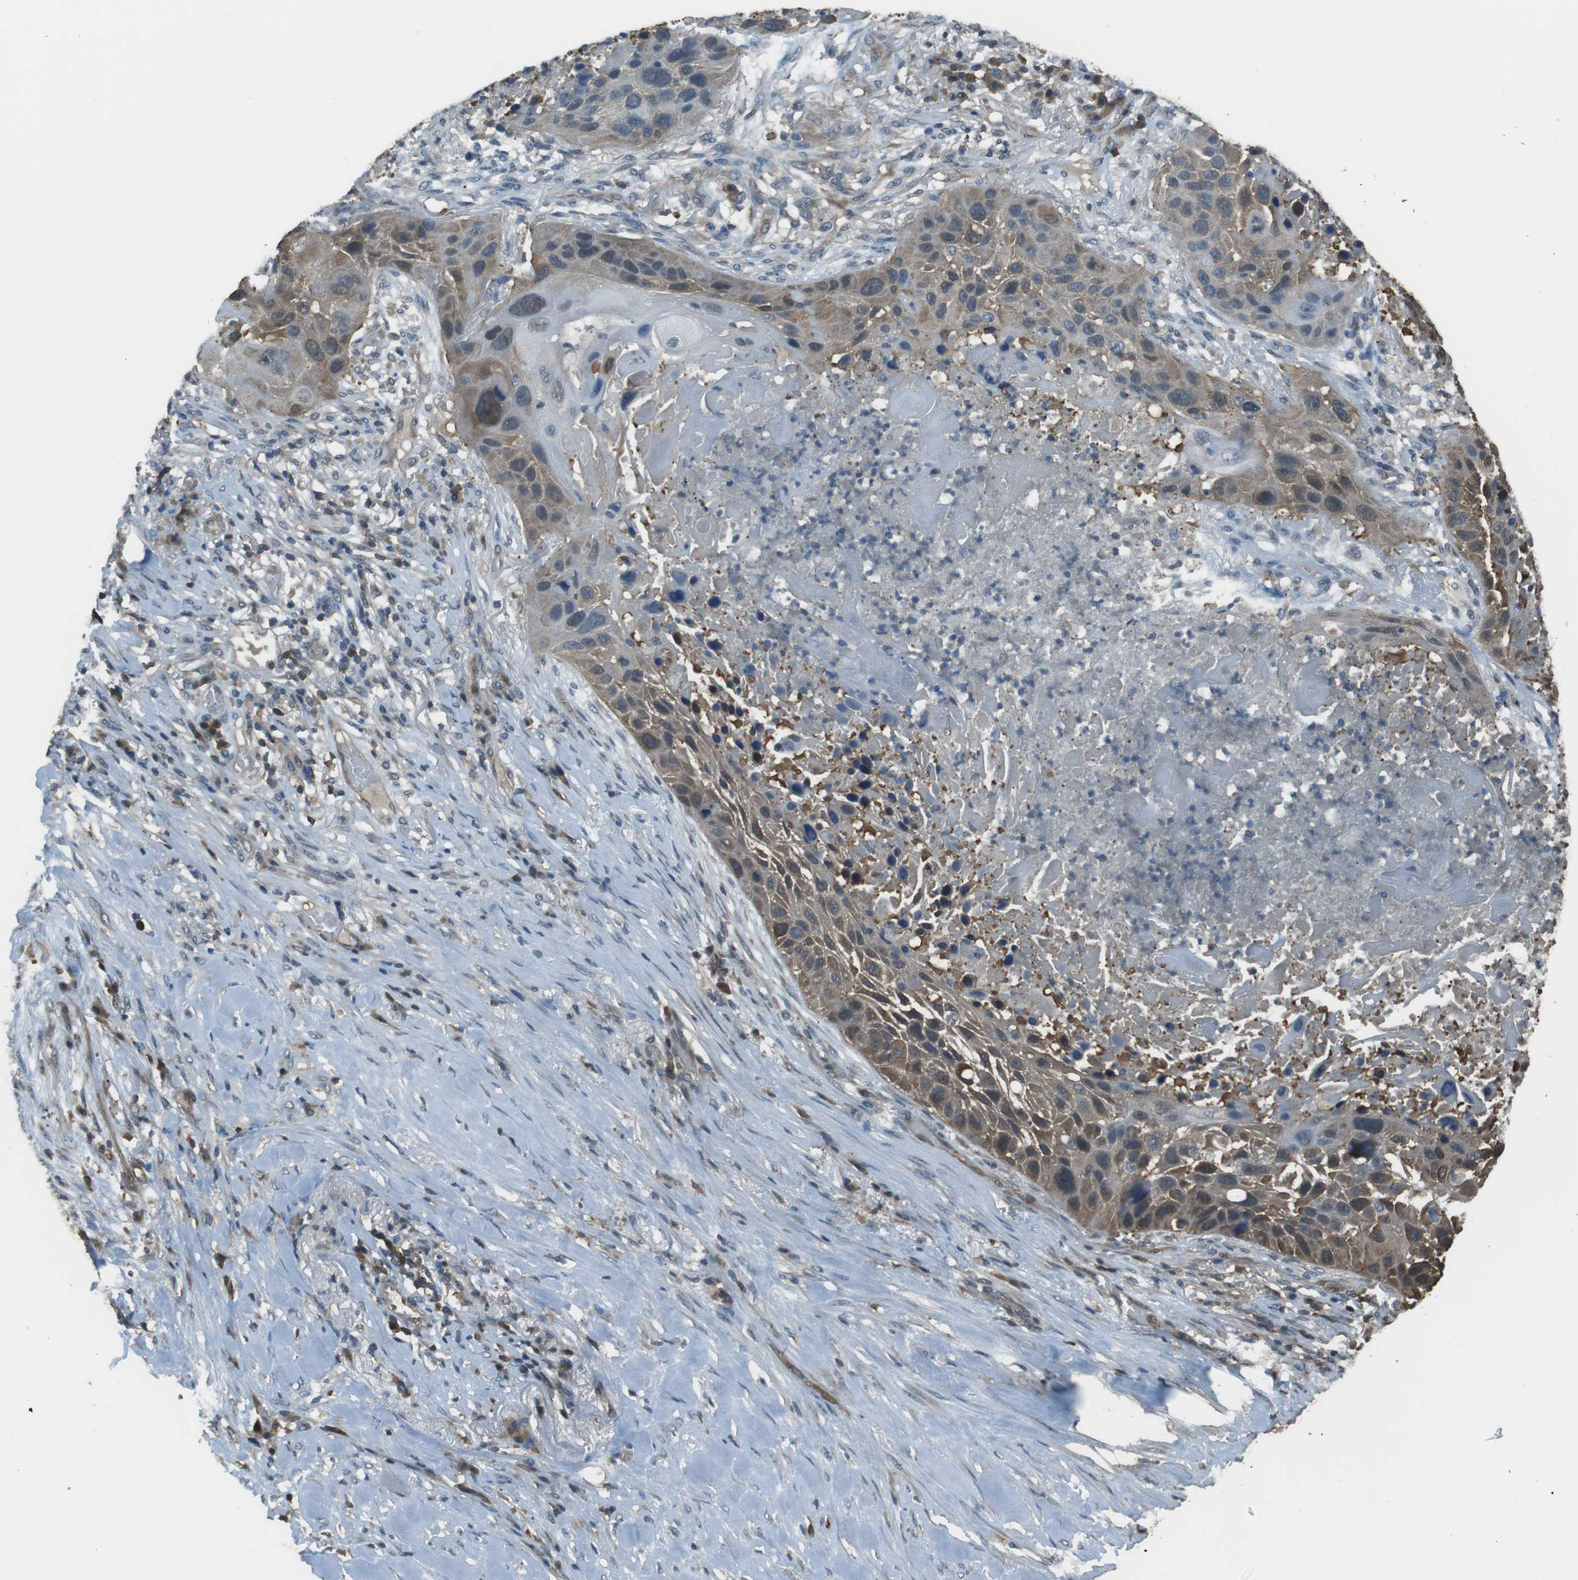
{"staining": {"intensity": "moderate", "quantity": ">75%", "location": "cytoplasmic/membranous"}, "tissue": "lung cancer", "cell_type": "Tumor cells", "image_type": "cancer", "snomed": [{"axis": "morphology", "description": "Squamous cell carcinoma, NOS"}, {"axis": "topography", "description": "Lung"}], "caption": "This is a histology image of IHC staining of lung cancer, which shows moderate expression in the cytoplasmic/membranous of tumor cells.", "gene": "TWSG1", "patient": {"sex": "male", "age": 57}}